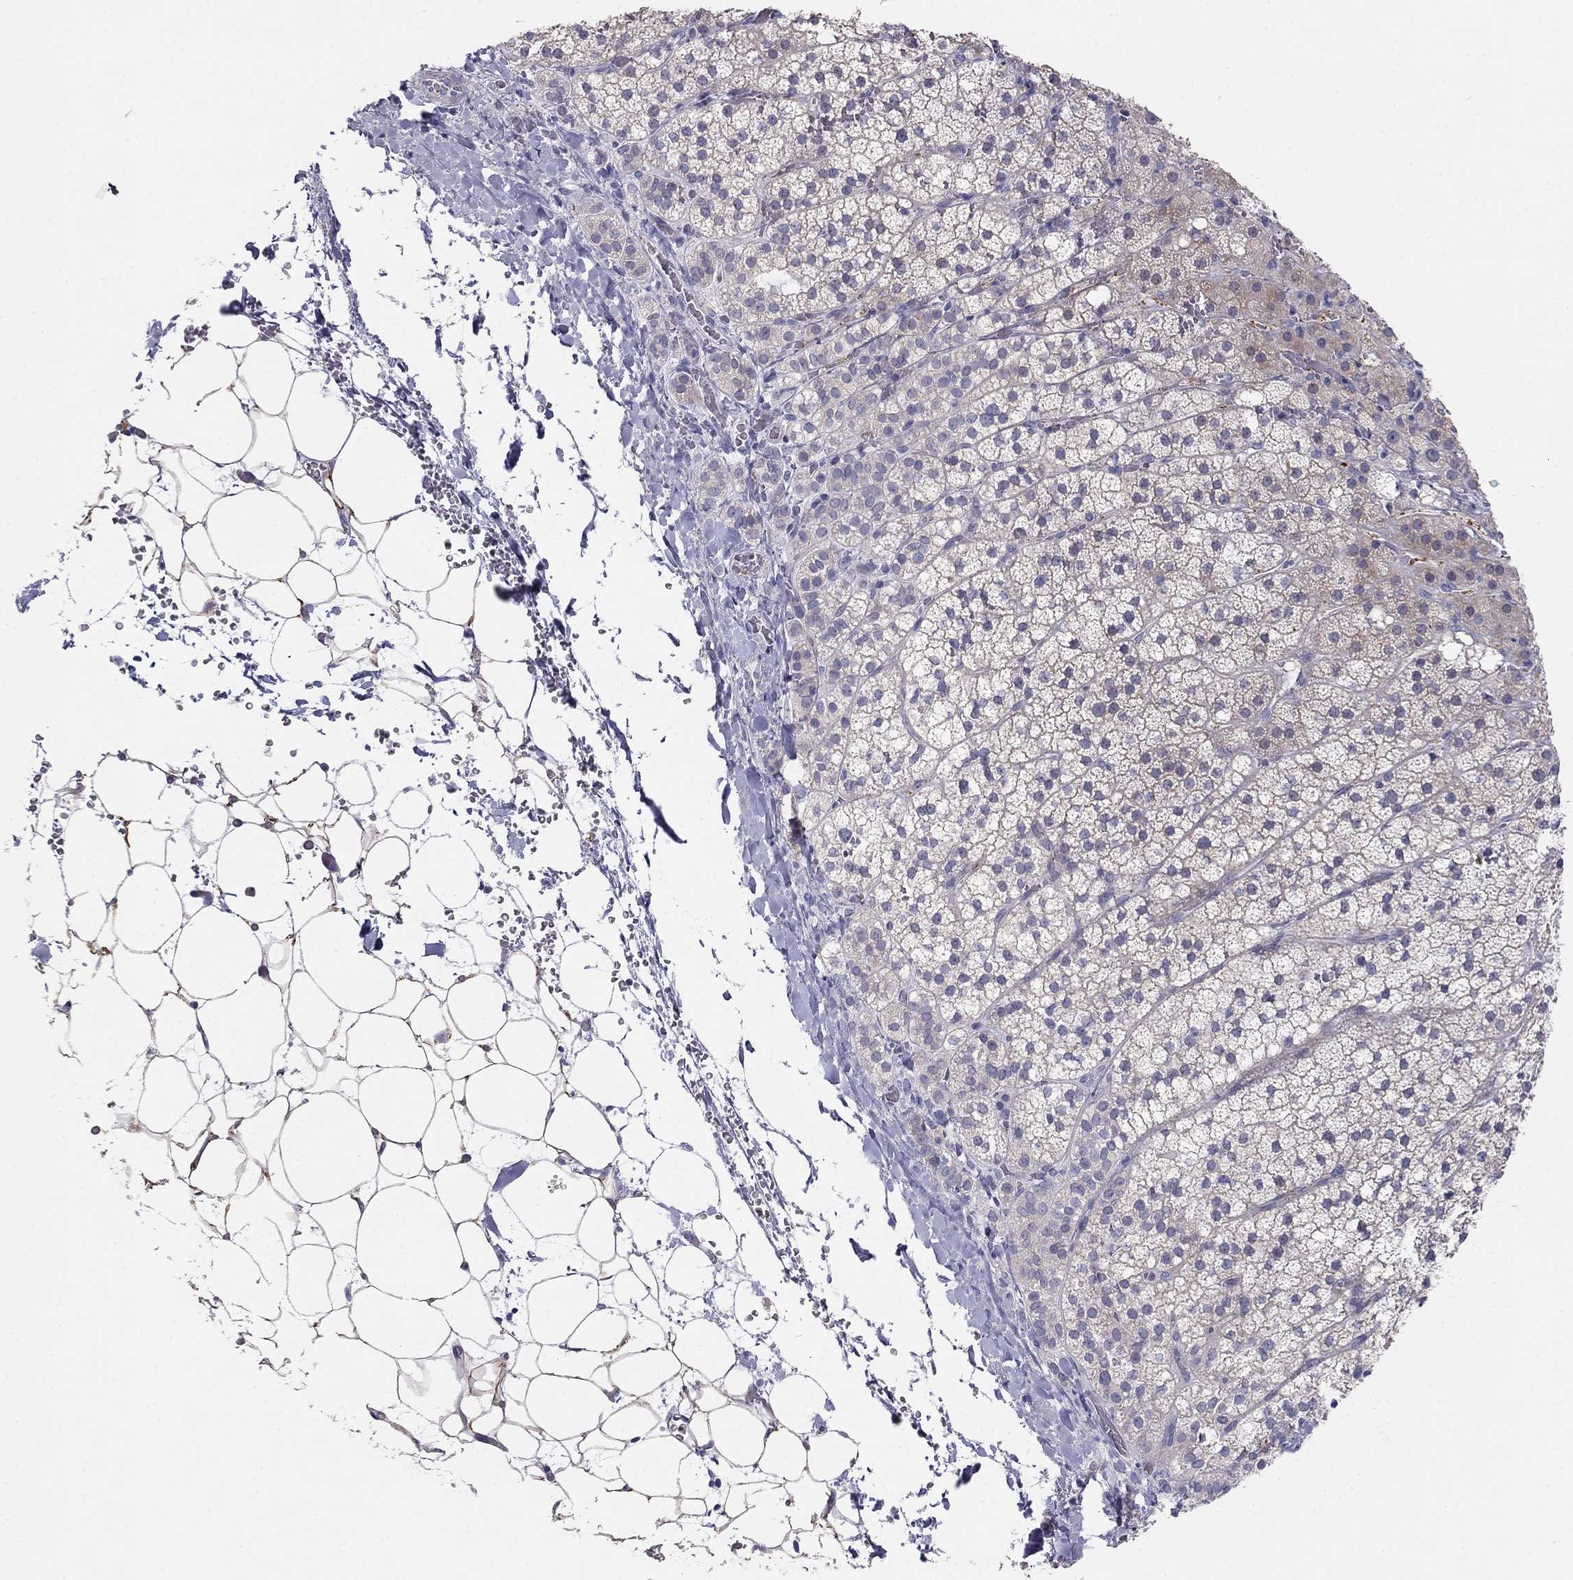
{"staining": {"intensity": "negative", "quantity": "none", "location": "none"}, "tissue": "adrenal gland", "cell_type": "Glandular cells", "image_type": "normal", "snomed": [{"axis": "morphology", "description": "Normal tissue, NOS"}, {"axis": "topography", "description": "Adrenal gland"}], "caption": "Immunohistochemical staining of normal adrenal gland reveals no significant expression in glandular cells.", "gene": "MGAT4C", "patient": {"sex": "male", "age": 53}}